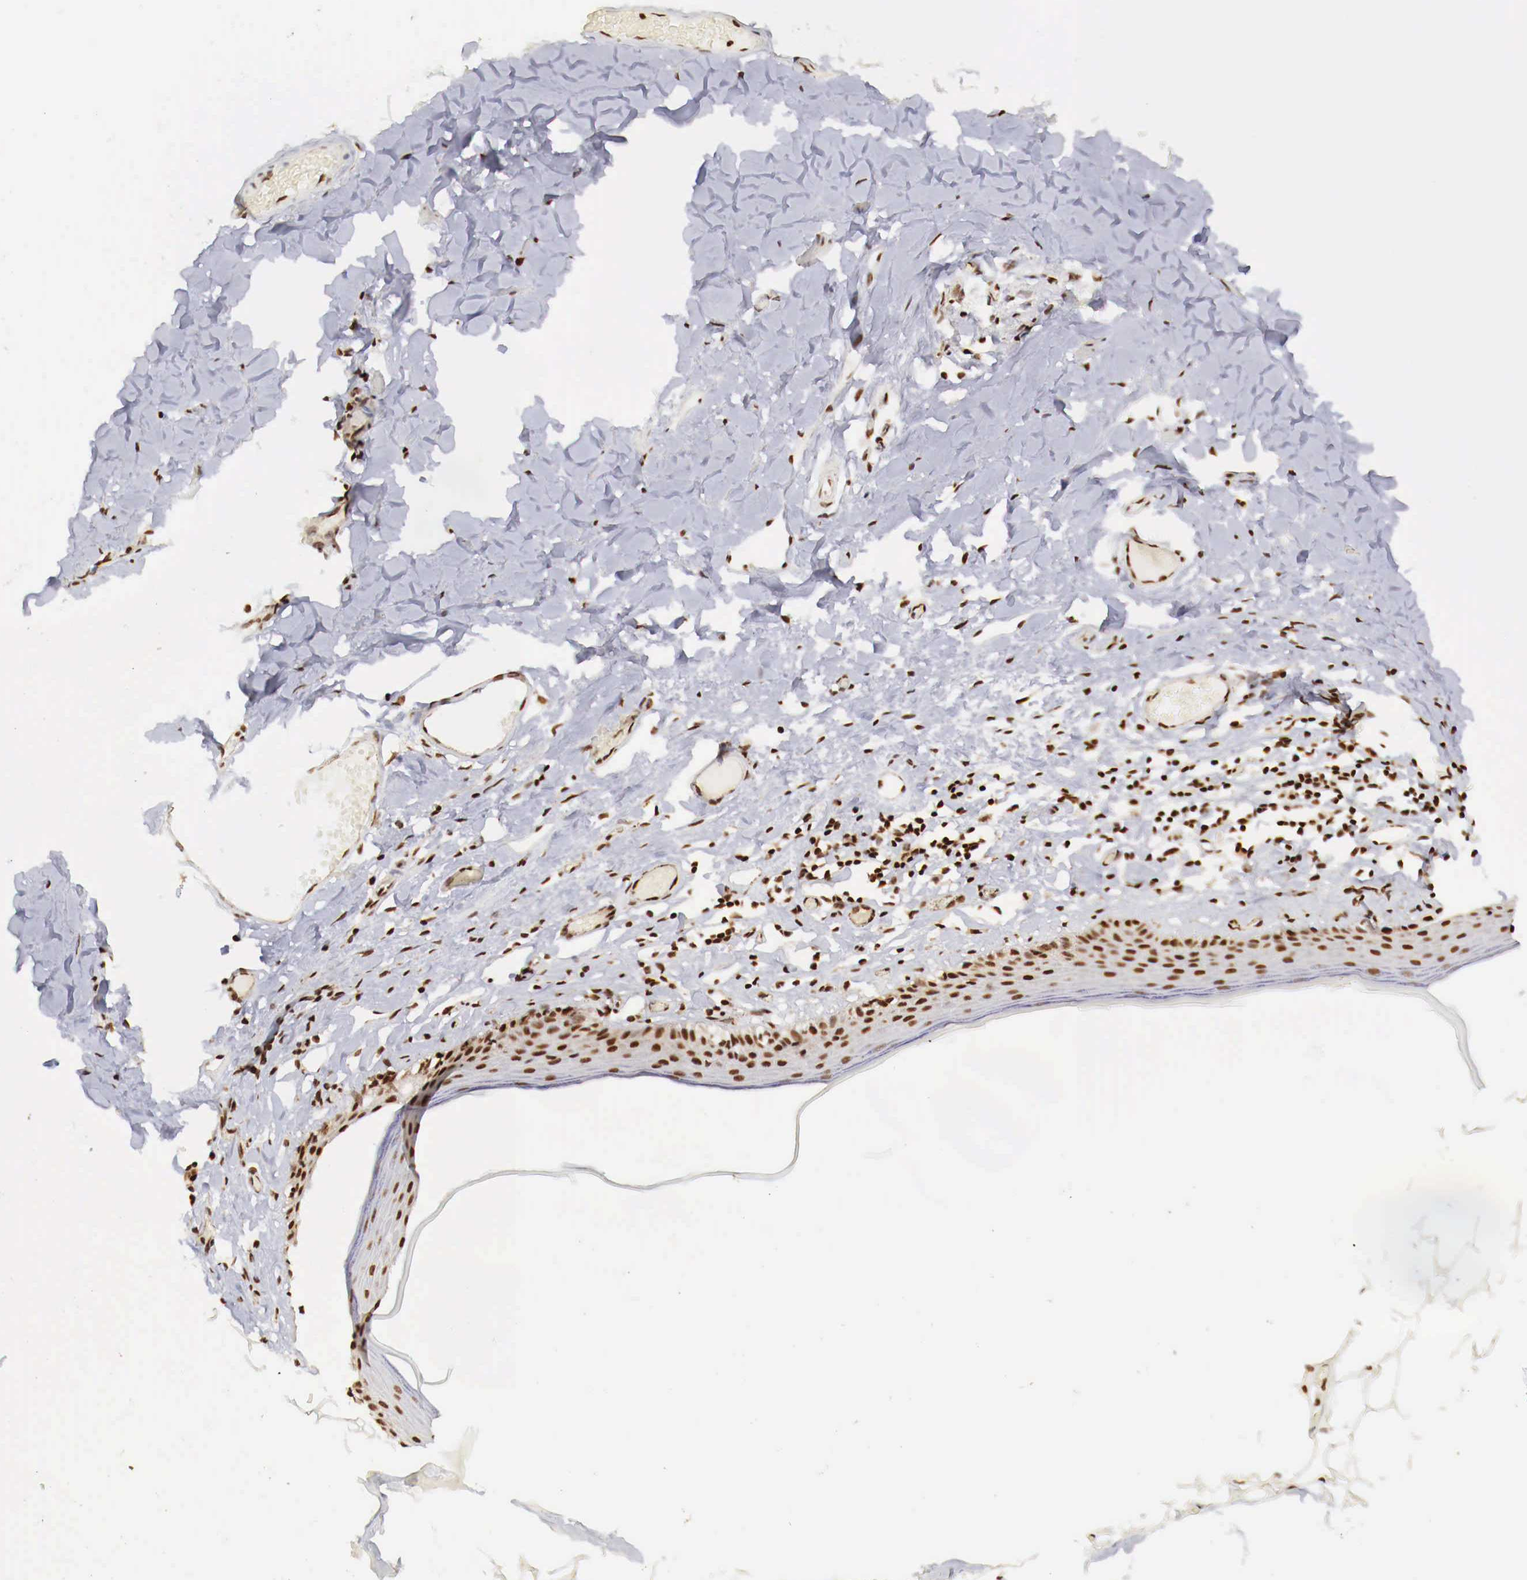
{"staining": {"intensity": "moderate", "quantity": ">75%", "location": "nuclear"}, "tissue": "skin", "cell_type": "Epidermal cells", "image_type": "normal", "snomed": [{"axis": "morphology", "description": "Normal tissue, NOS"}, {"axis": "topography", "description": "Vascular tissue"}, {"axis": "topography", "description": "Vulva"}, {"axis": "topography", "description": "Peripheral nerve tissue"}], "caption": "Immunohistochemical staining of normal skin demonstrates medium levels of moderate nuclear positivity in approximately >75% of epidermal cells. (DAB (3,3'-diaminobenzidine) = brown stain, brightfield microscopy at high magnification).", "gene": "MAX", "patient": {"sex": "female", "age": 86}}